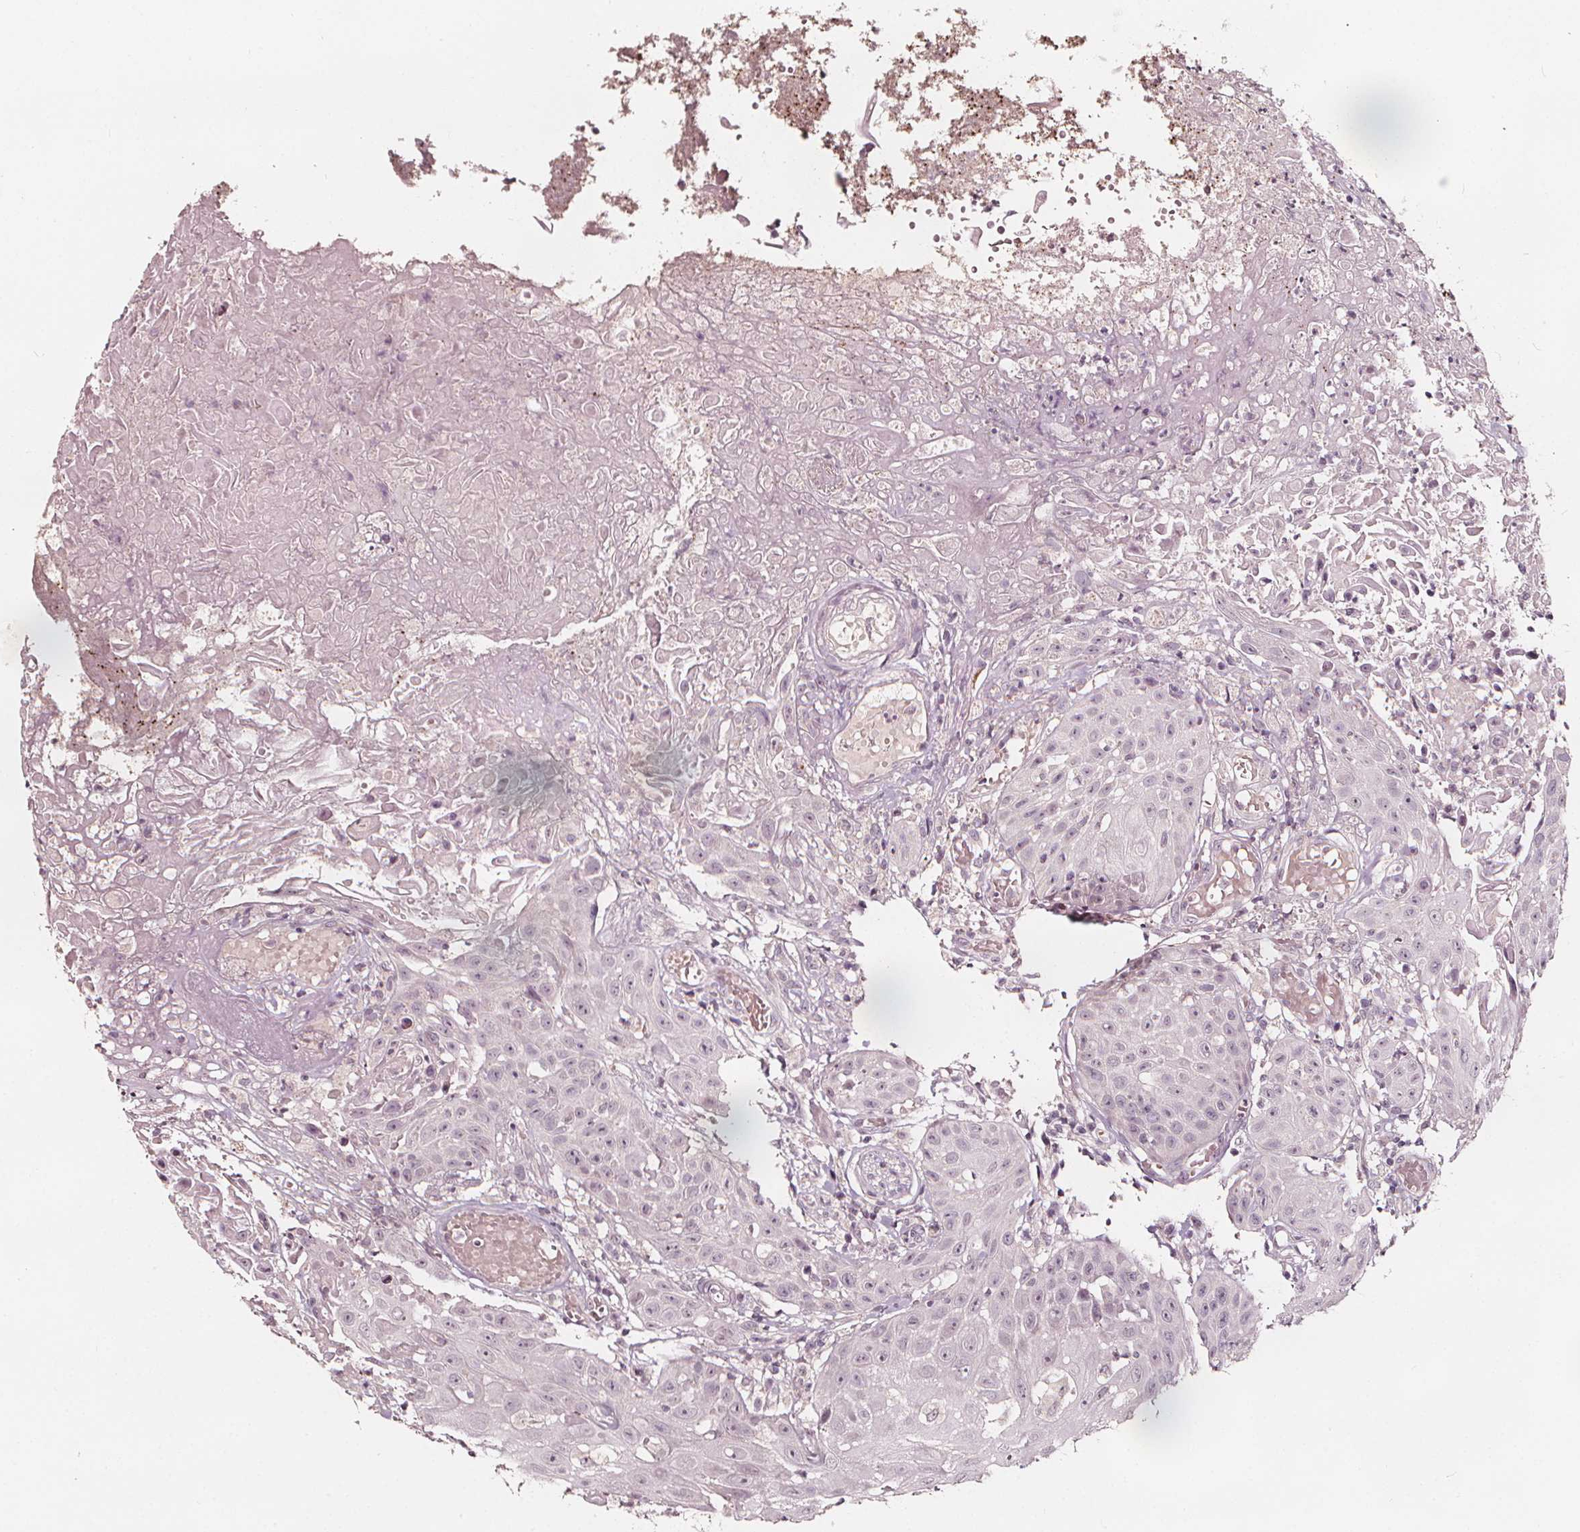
{"staining": {"intensity": "negative", "quantity": "none", "location": "none"}, "tissue": "head and neck cancer", "cell_type": "Tumor cells", "image_type": "cancer", "snomed": [{"axis": "morphology", "description": "Squamous cell carcinoma, NOS"}, {"axis": "topography", "description": "Oral tissue"}, {"axis": "topography", "description": "Head-Neck"}], "caption": "This is an immunohistochemistry (IHC) histopathology image of head and neck cancer. There is no positivity in tumor cells.", "gene": "NPC1L1", "patient": {"sex": "female", "age": 55}}